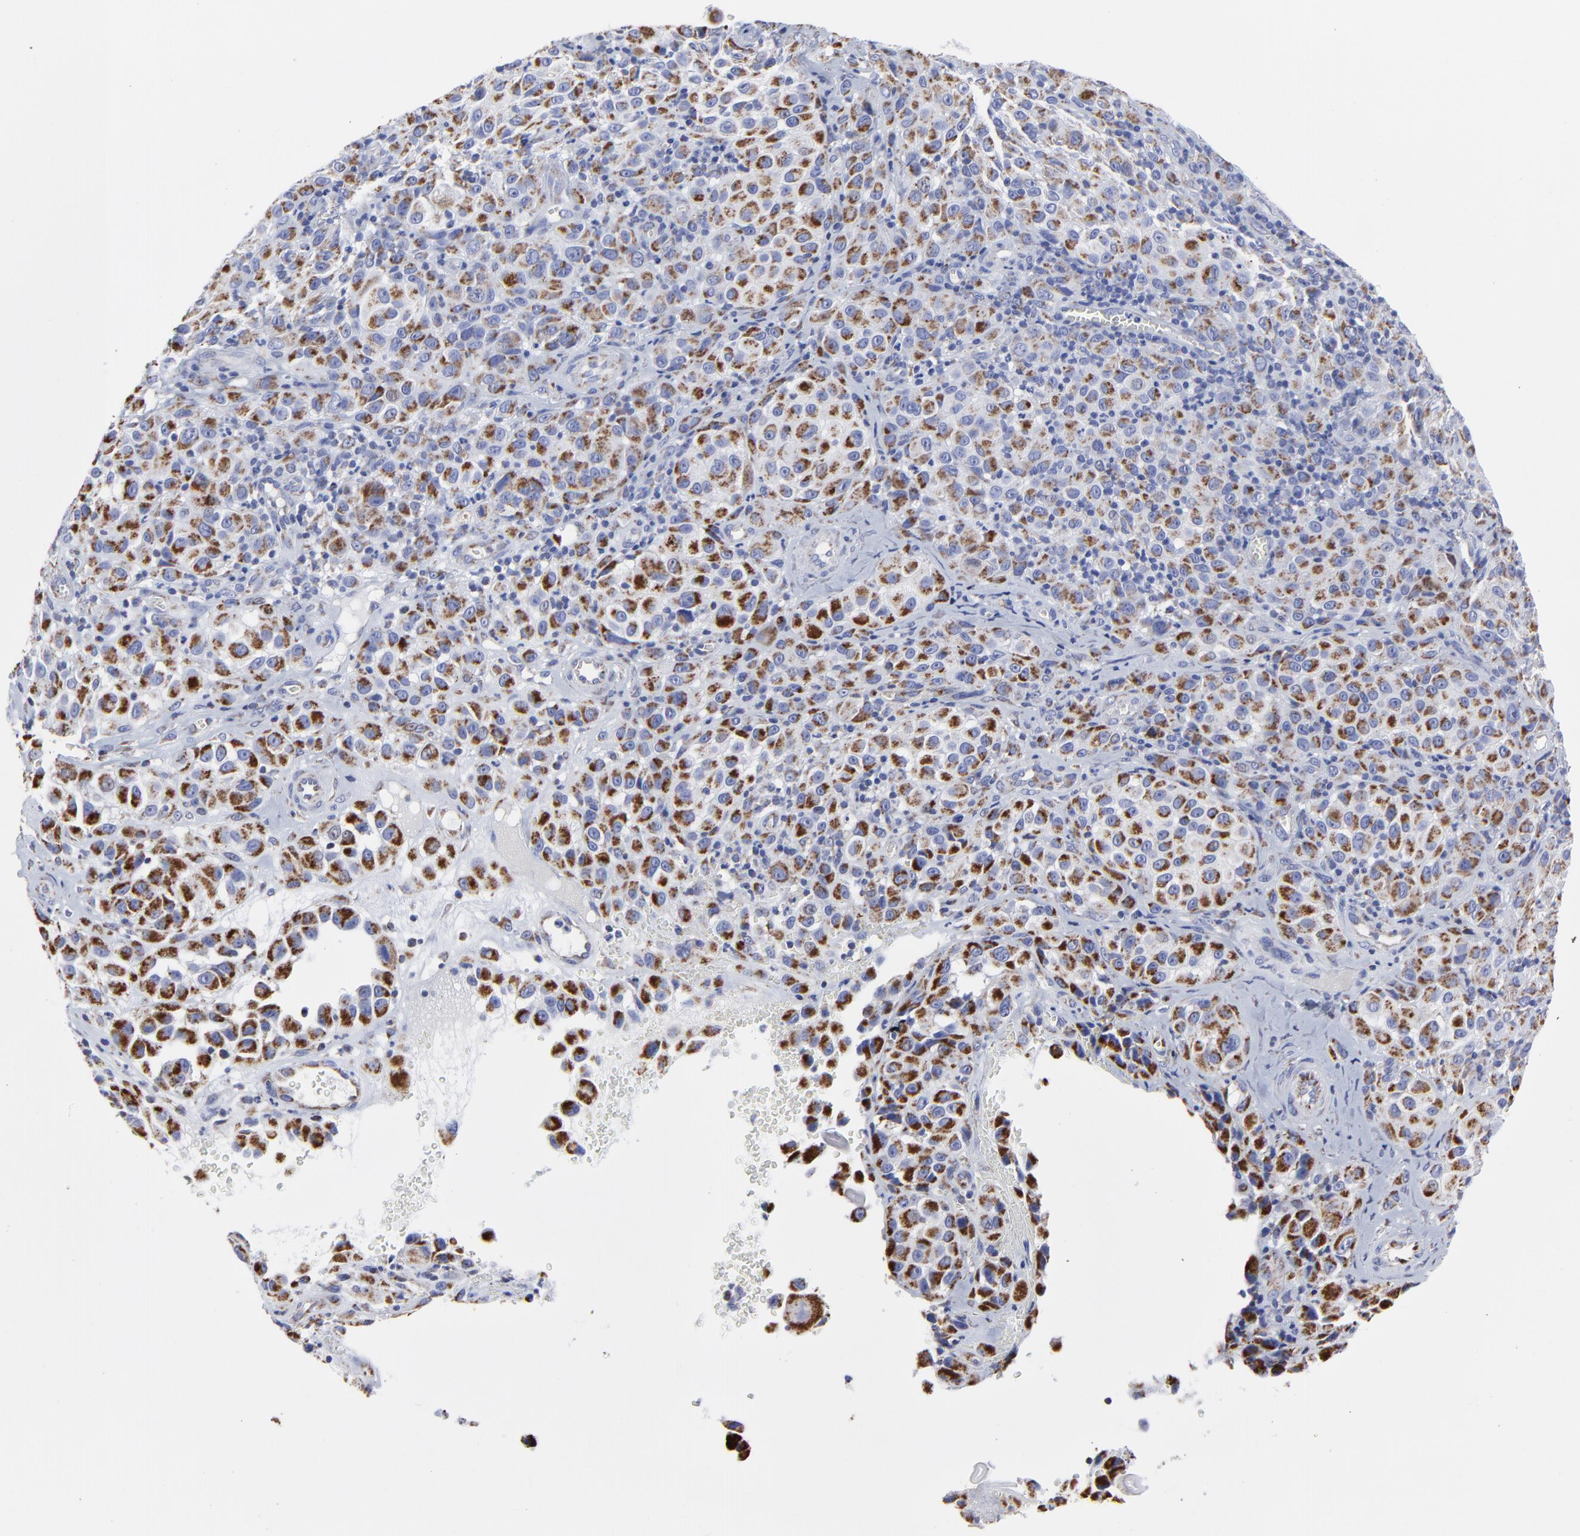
{"staining": {"intensity": "moderate", "quantity": ">75%", "location": "cytoplasmic/membranous"}, "tissue": "melanoma", "cell_type": "Tumor cells", "image_type": "cancer", "snomed": [{"axis": "morphology", "description": "Malignant melanoma, NOS"}, {"axis": "topography", "description": "Skin"}], "caption": "Melanoma stained with a brown dye reveals moderate cytoplasmic/membranous positive positivity in approximately >75% of tumor cells.", "gene": "PINK1", "patient": {"sex": "female", "age": 21}}